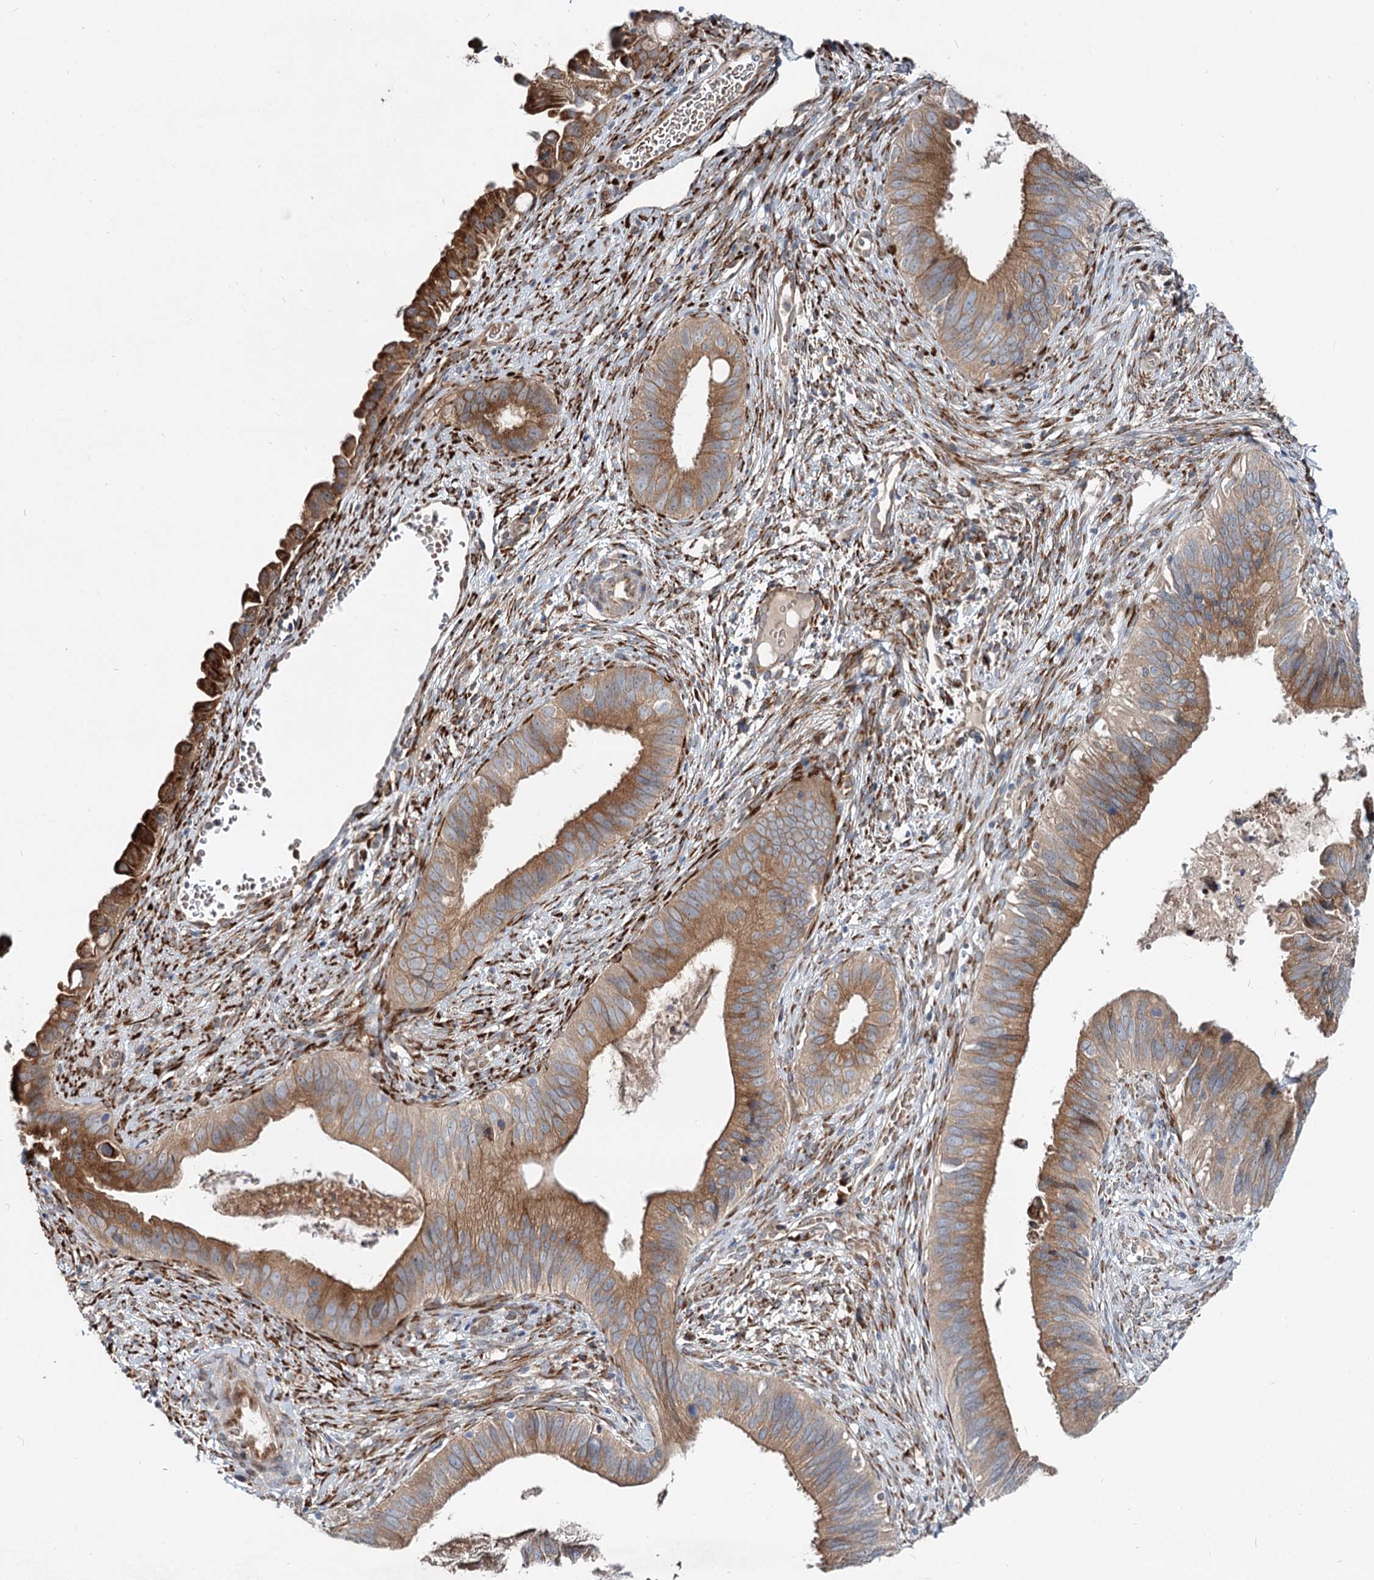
{"staining": {"intensity": "moderate", "quantity": ">75%", "location": "cytoplasmic/membranous"}, "tissue": "cervical cancer", "cell_type": "Tumor cells", "image_type": "cancer", "snomed": [{"axis": "morphology", "description": "Adenocarcinoma, NOS"}, {"axis": "topography", "description": "Cervix"}], "caption": "Adenocarcinoma (cervical) tissue exhibits moderate cytoplasmic/membranous staining in approximately >75% of tumor cells", "gene": "SPART", "patient": {"sex": "female", "age": 42}}